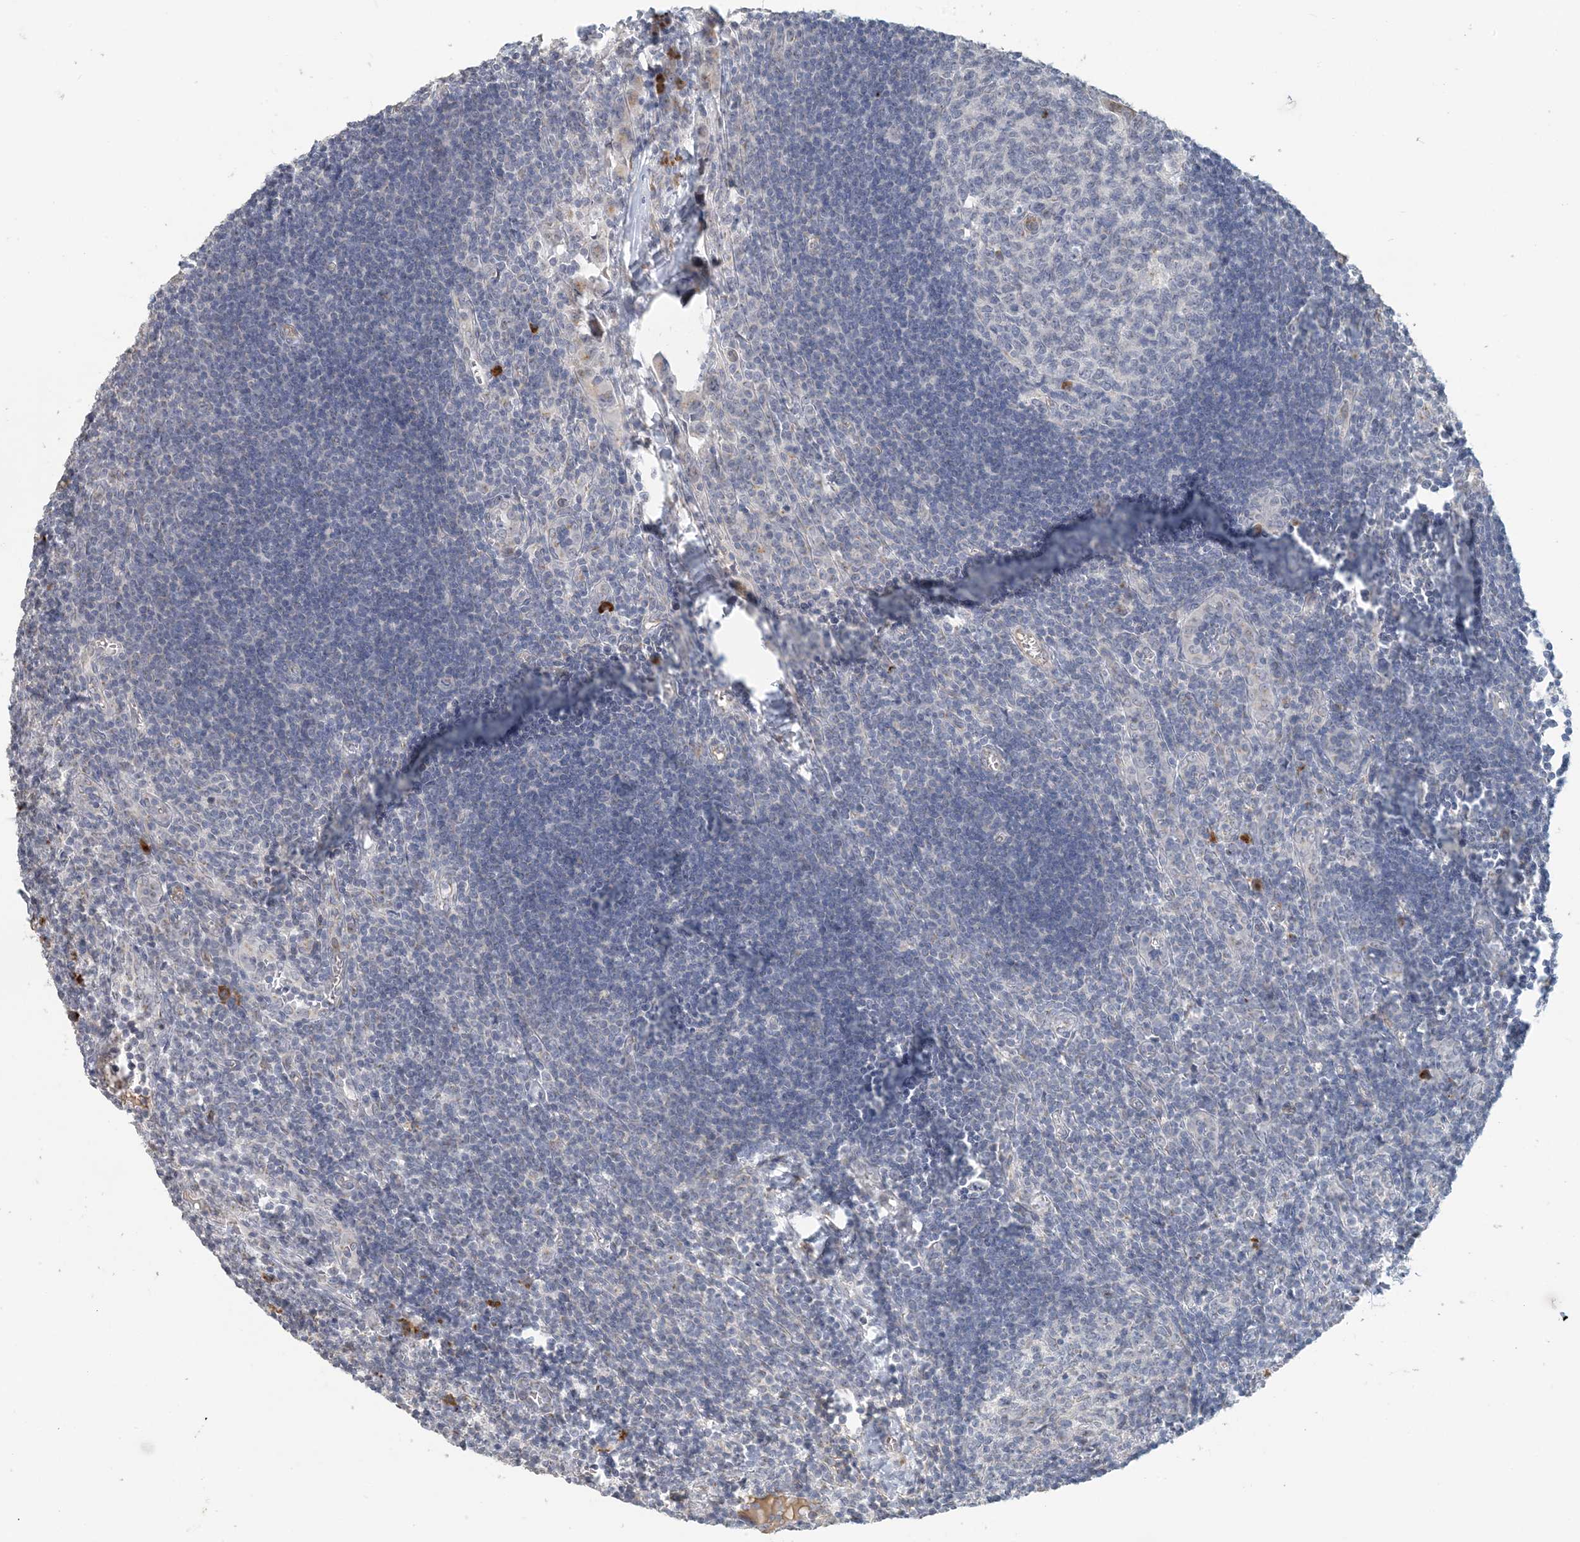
{"staining": {"intensity": "strong", "quantity": "<25%", "location": "cytoplasmic/membranous"}, "tissue": "lymph node", "cell_type": "Germinal center cells", "image_type": "normal", "snomed": [{"axis": "morphology", "description": "Normal tissue, NOS"}, {"axis": "morphology", "description": "Malignant melanoma, Metastatic site"}, {"axis": "topography", "description": "Lymph node"}], "caption": "High-power microscopy captured an IHC histopathology image of benign lymph node, revealing strong cytoplasmic/membranous positivity in about <25% of germinal center cells.", "gene": "ZCCHC4", "patient": {"sex": "male", "age": 41}}